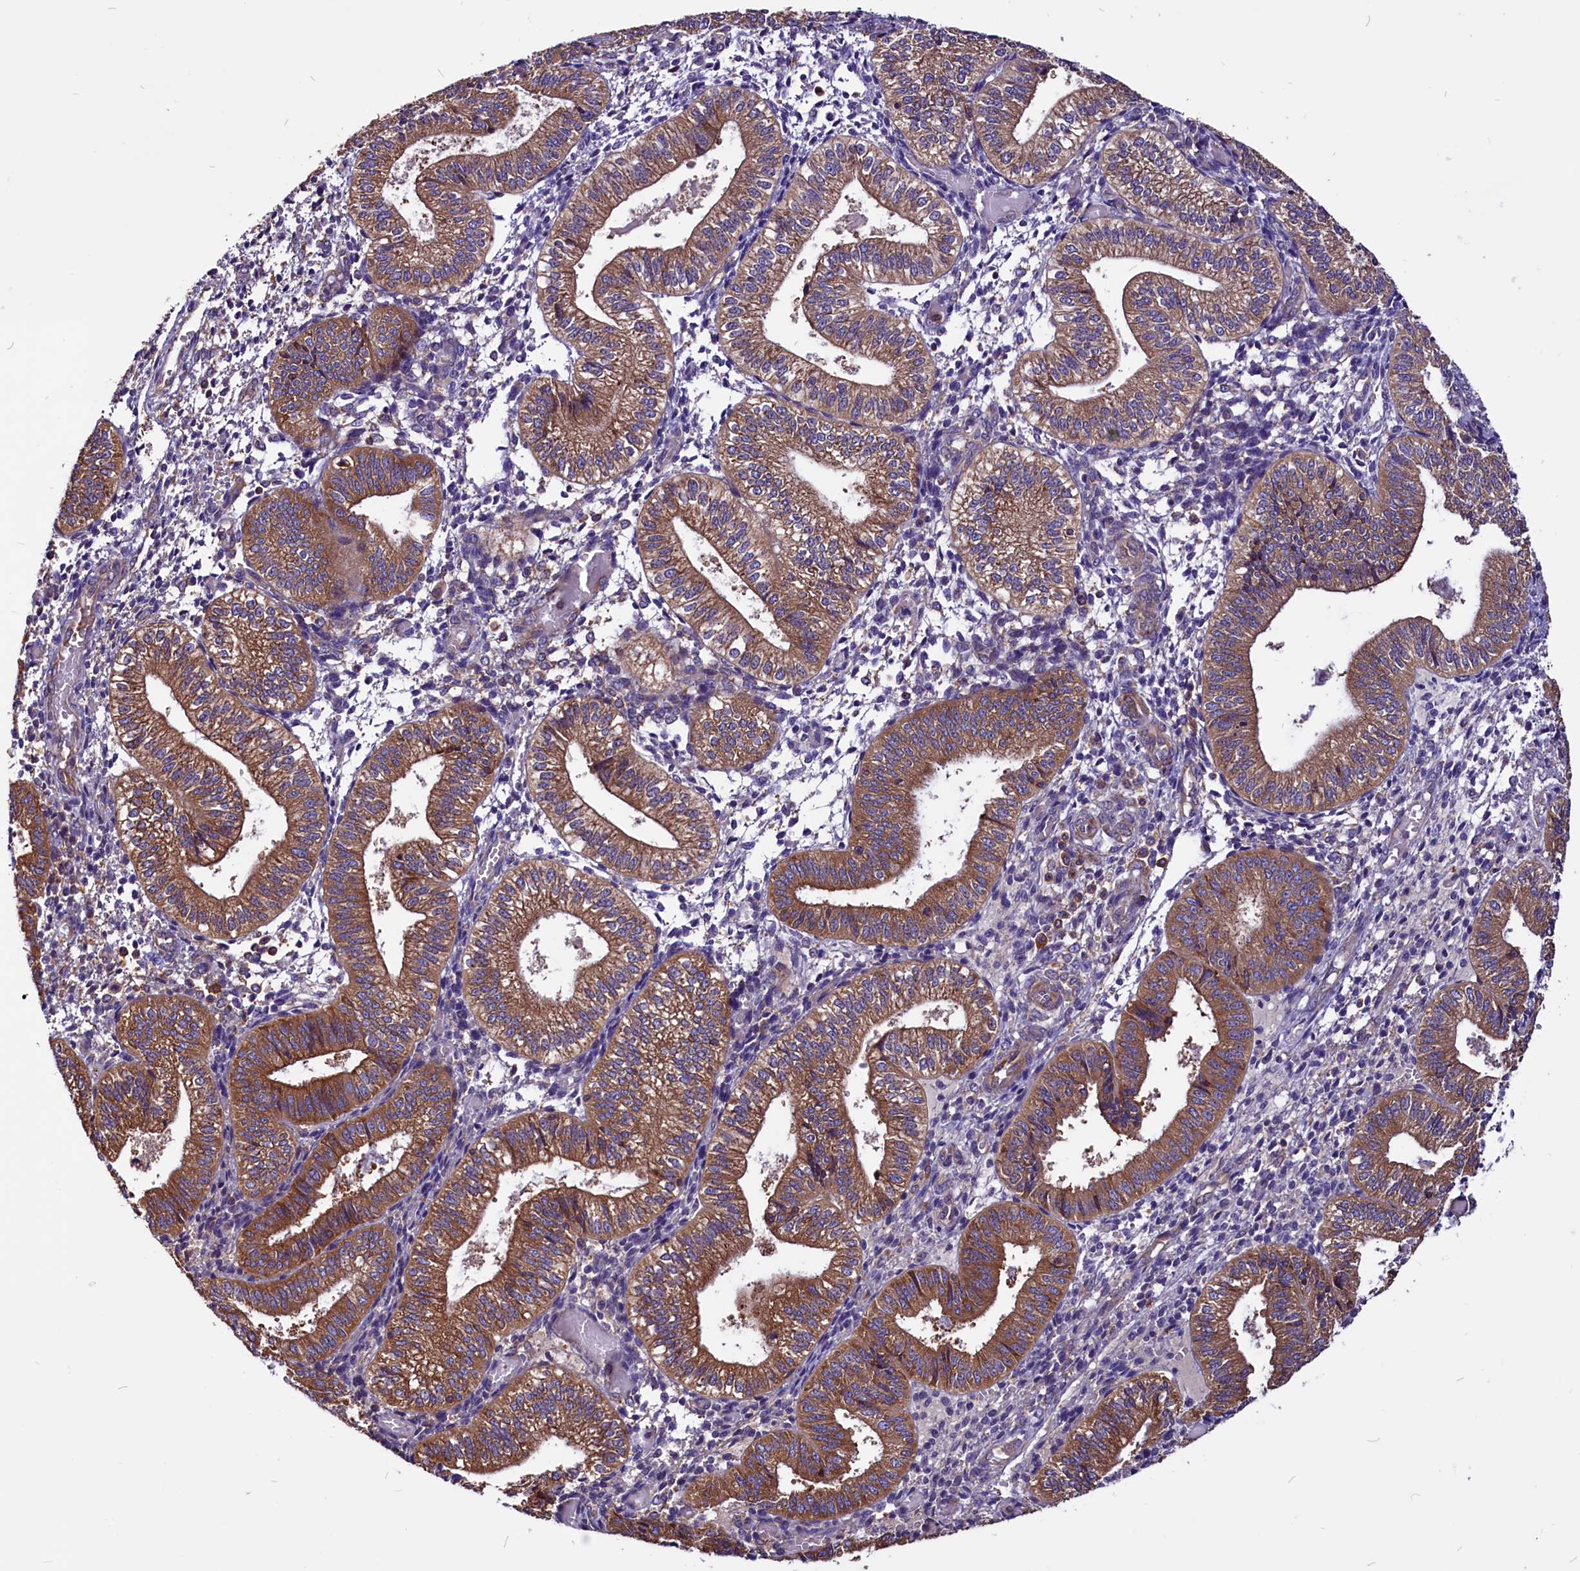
{"staining": {"intensity": "moderate", "quantity": "<25%", "location": "cytoplasmic/membranous"}, "tissue": "endometrium", "cell_type": "Cells in endometrial stroma", "image_type": "normal", "snomed": [{"axis": "morphology", "description": "Normal tissue, NOS"}, {"axis": "topography", "description": "Endometrium"}], "caption": "Benign endometrium displays moderate cytoplasmic/membranous expression in about <25% of cells in endometrial stroma, visualized by immunohistochemistry.", "gene": "EIF3G", "patient": {"sex": "female", "age": 34}}